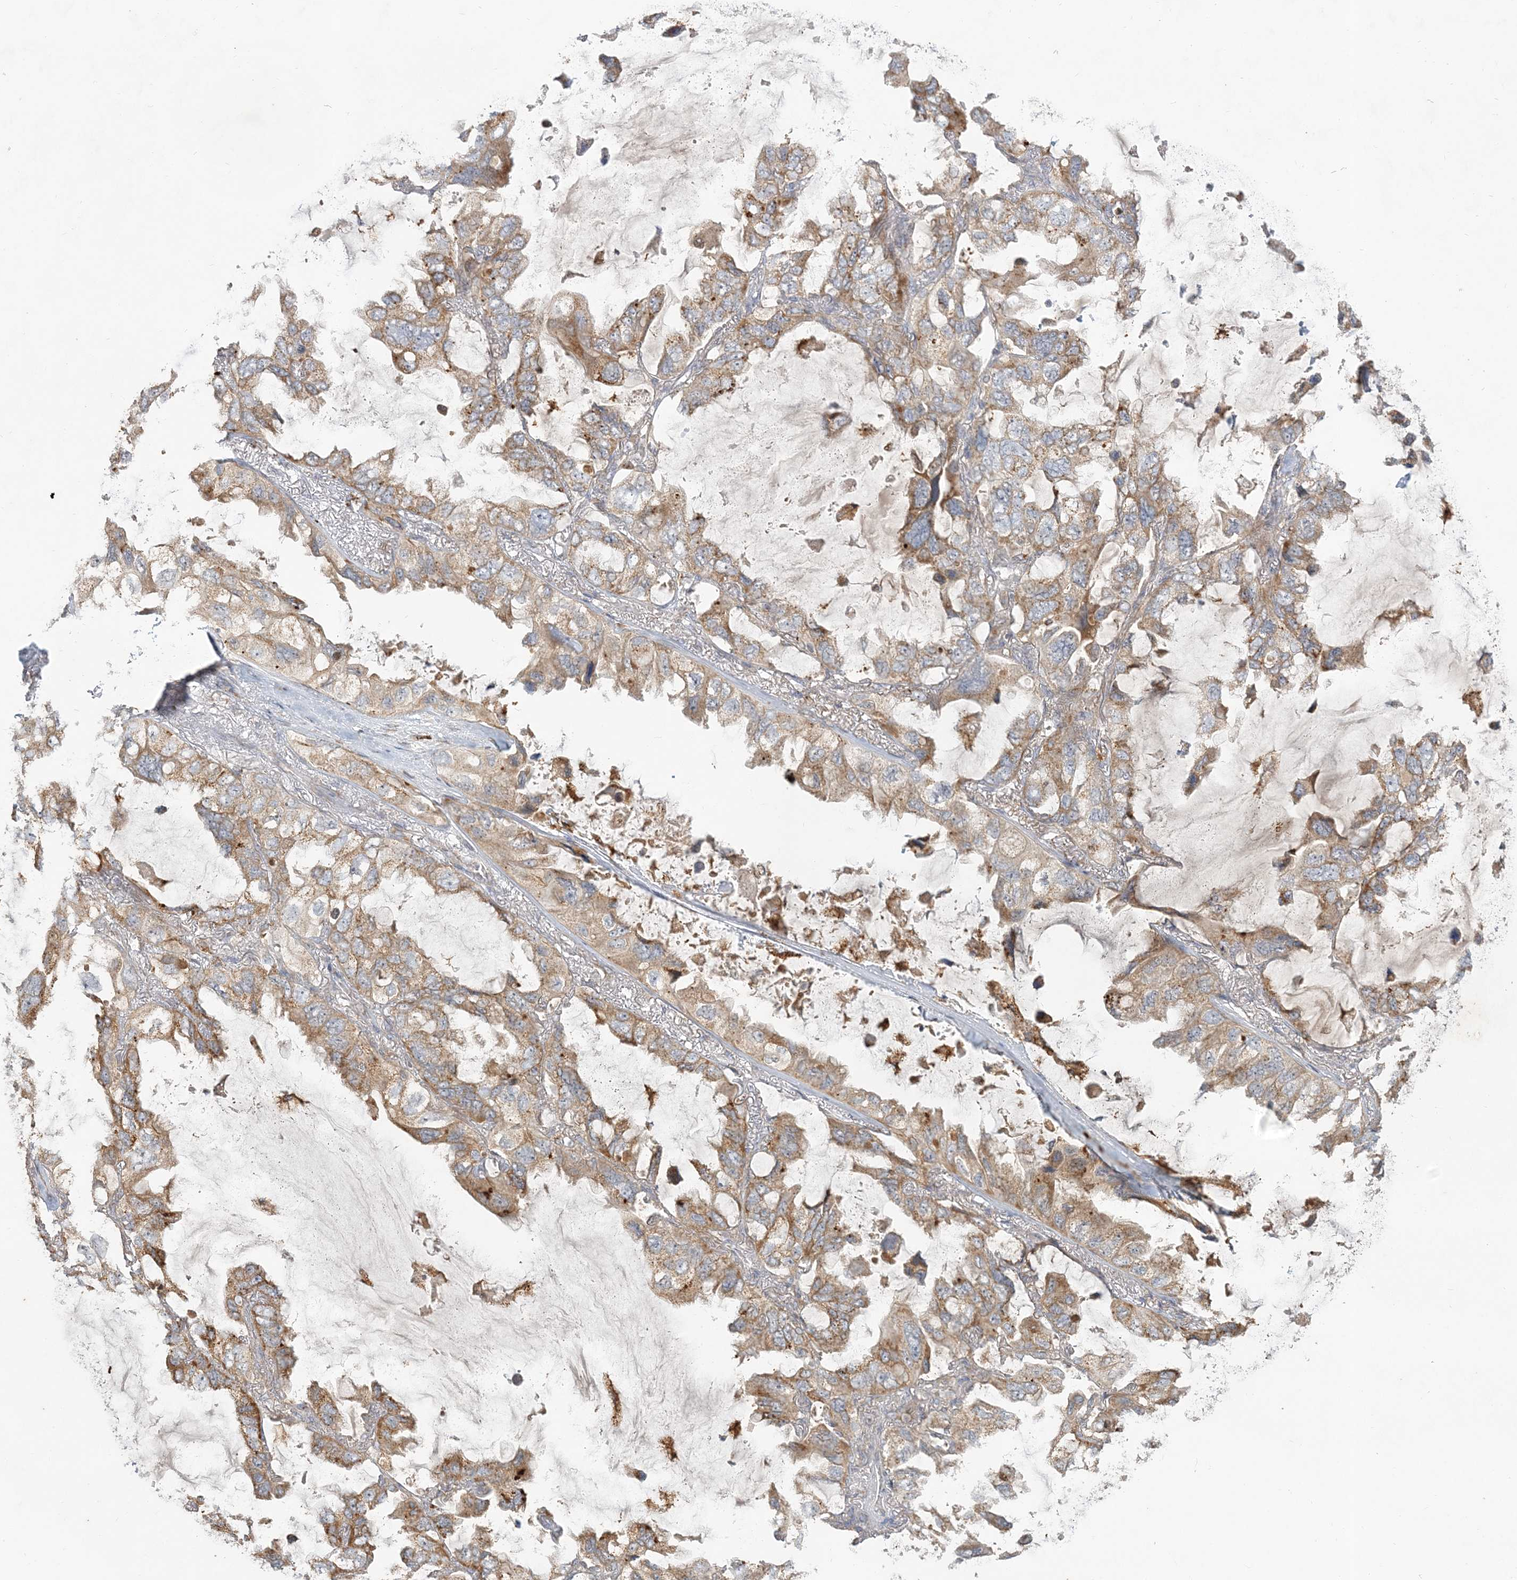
{"staining": {"intensity": "moderate", "quantity": ">75%", "location": "cytoplasmic/membranous"}, "tissue": "lung cancer", "cell_type": "Tumor cells", "image_type": "cancer", "snomed": [{"axis": "morphology", "description": "Squamous cell carcinoma, NOS"}, {"axis": "topography", "description": "Lung"}], "caption": "Moderate cytoplasmic/membranous protein expression is appreciated in approximately >75% of tumor cells in lung cancer (squamous cell carcinoma).", "gene": "RAB14", "patient": {"sex": "female", "age": 73}}